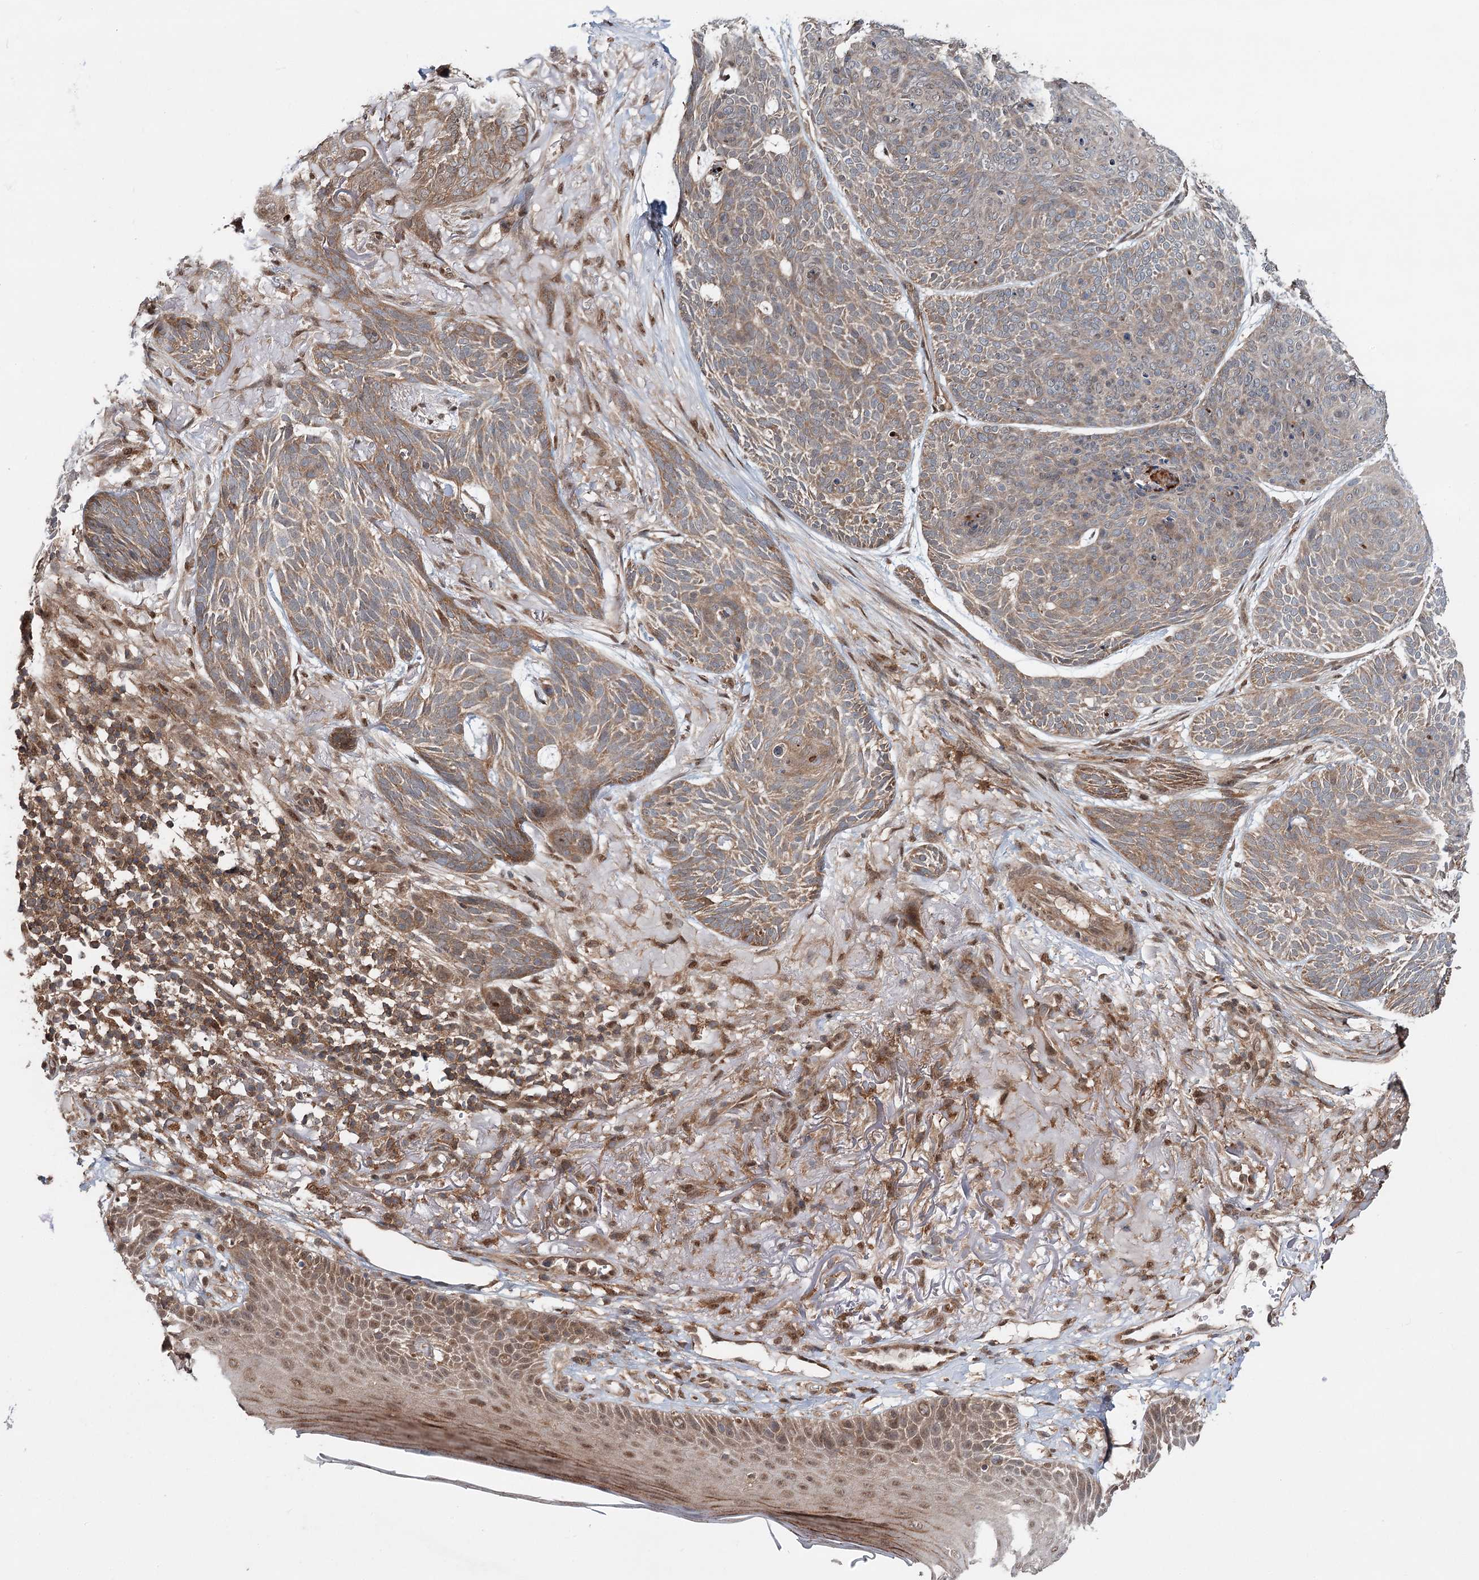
{"staining": {"intensity": "weak", "quantity": ">75%", "location": "nuclear"}, "tissue": "skin cancer", "cell_type": "Tumor cells", "image_type": "cancer", "snomed": [{"axis": "morphology", "description": "Normal tissue, NOS"}, {"axis": "morphology", "description": "Basal cell carcinoma"}, {"axis": "topography", "description": "Skin"}], "caption": "The photomicrograph exhibits immunohistochemical staining of skin cancer. There is weak nuclear staining is identified in approximately >75% of tumor cells.", "gene": "C12orf4", "patient": {"sex": "male", "age": 66}}